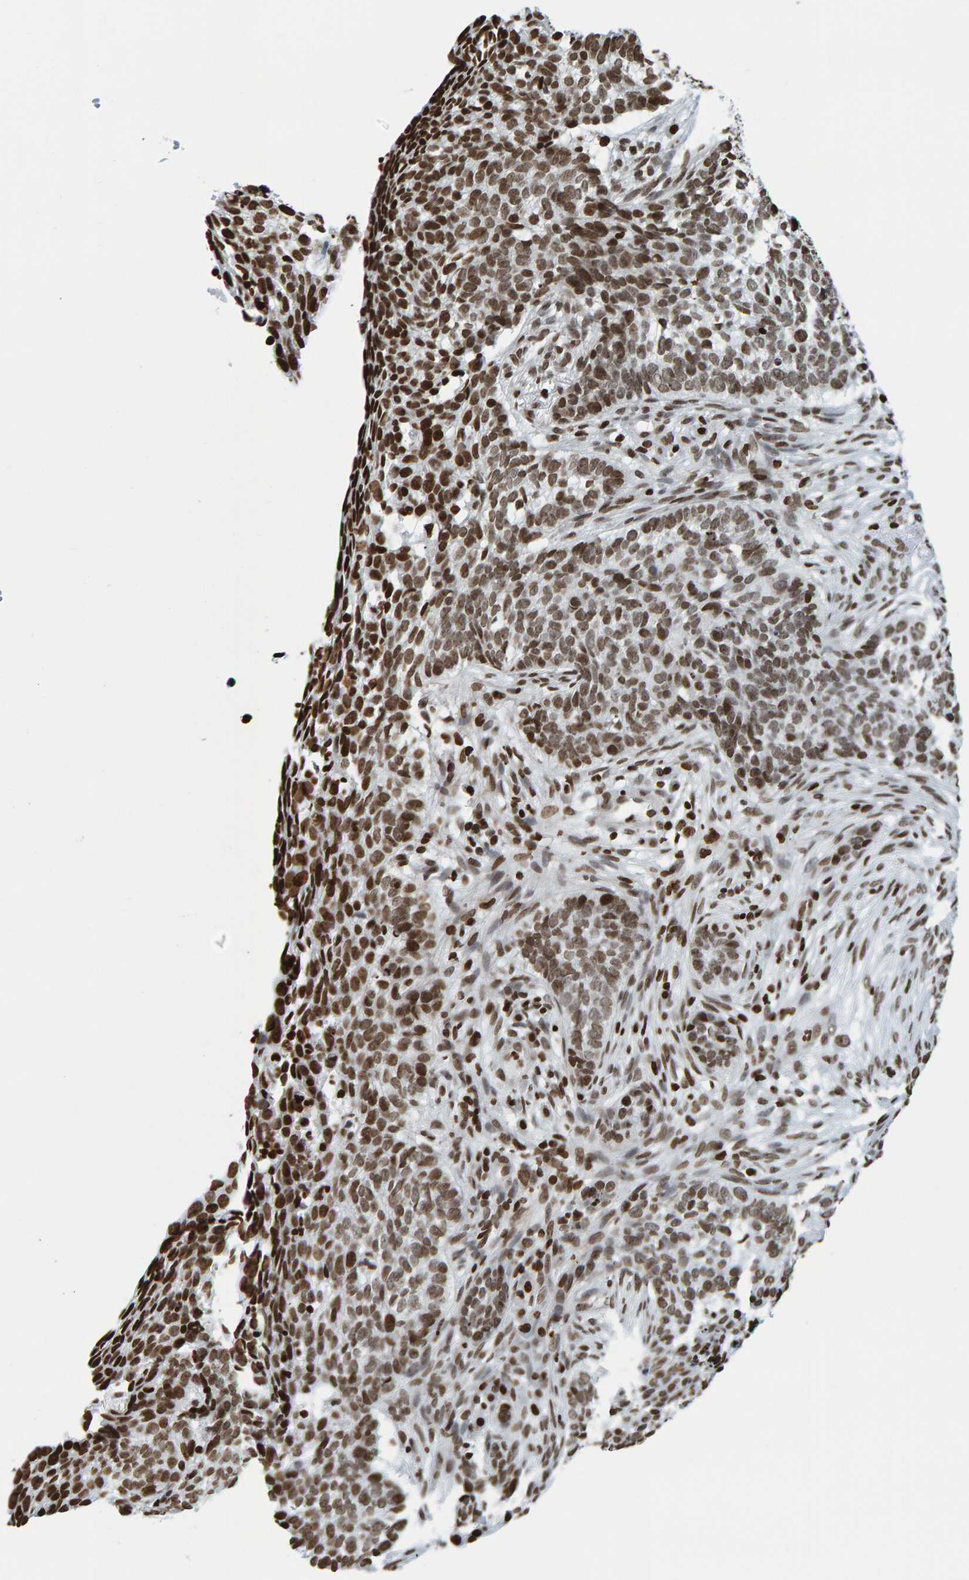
{"staining": {"intensity": "moderate", "quantity": ">75%", "location": "nuclear"}, "tissue": "skin cancer", "cell_type": "Tumor cells", "image_type": "cancer", "snomed": [{"axis": "morphology", "description": "Basal cell carcinoma"}, {"axis": "topography", "description": "Skin"}], "caption": "A brown stain highlights moderate nuclear staining of a protein in human skin cancer tumor cells.", "gene": "BRF2", "patient": {"sex": "male", "age": 85}}